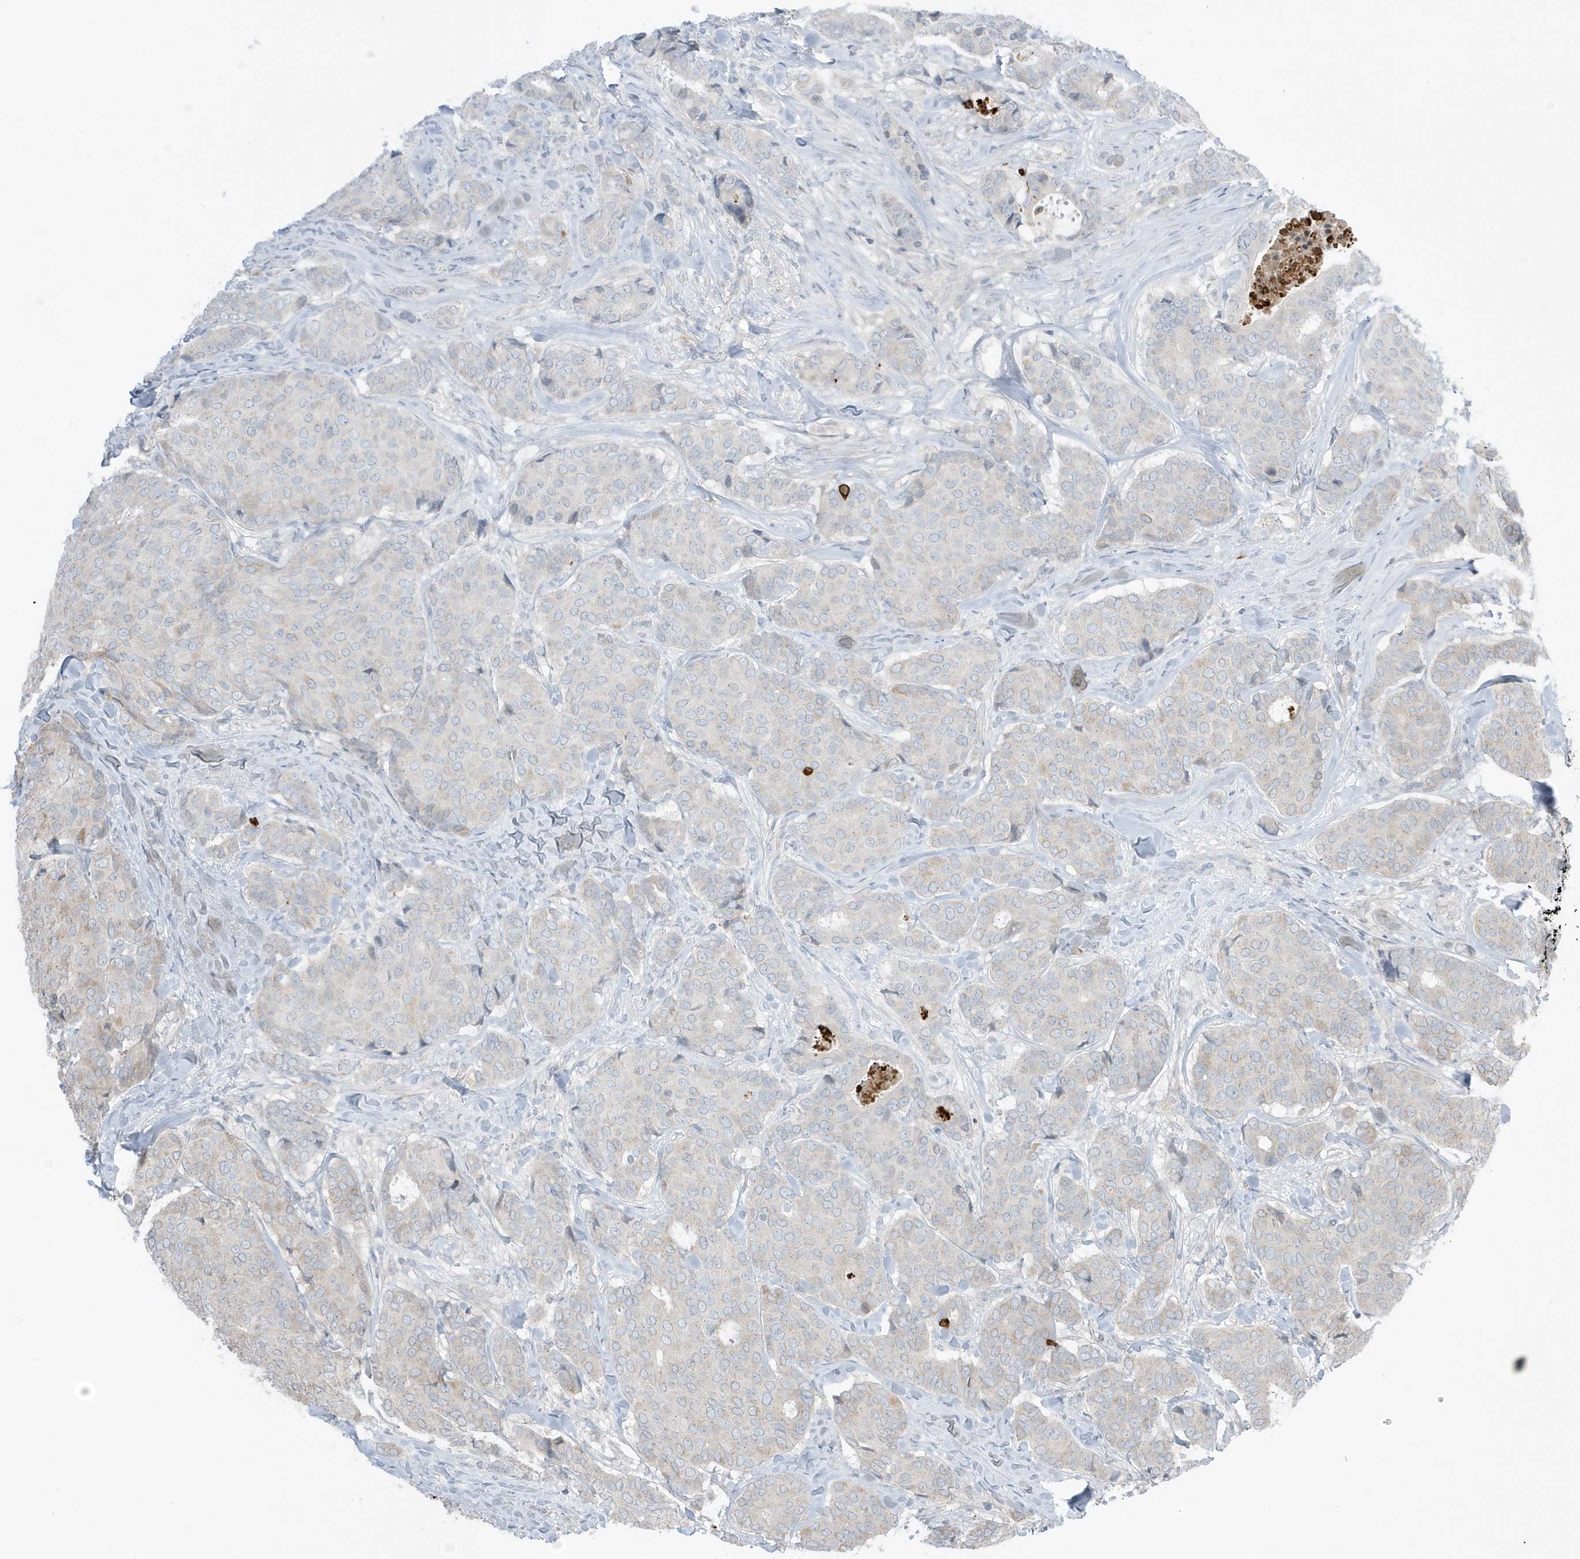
{"staining": {"intensity": "negative", "quantity": "none", "location": "none"}, "tissue": "breast cancer", "cell_type": "Tumor cells", "image_type": "cancer", "snomed": [{"axis": "morphology", "description": "Duct carcinoma"}, {"axis": "topography", "description": "Breast"}], "caption": "A high-resolution photomicrograph shows IHC staining of breast cancer, which displays no significant positivity in tumor cells. (DAB (3,3'-diaminobenzidine) immunohistochemistry (IHC) visualized using brightfield microscopy, high magnification).", "gene": "FNDC1", "patient": {"sex": "female", "age": 75}}